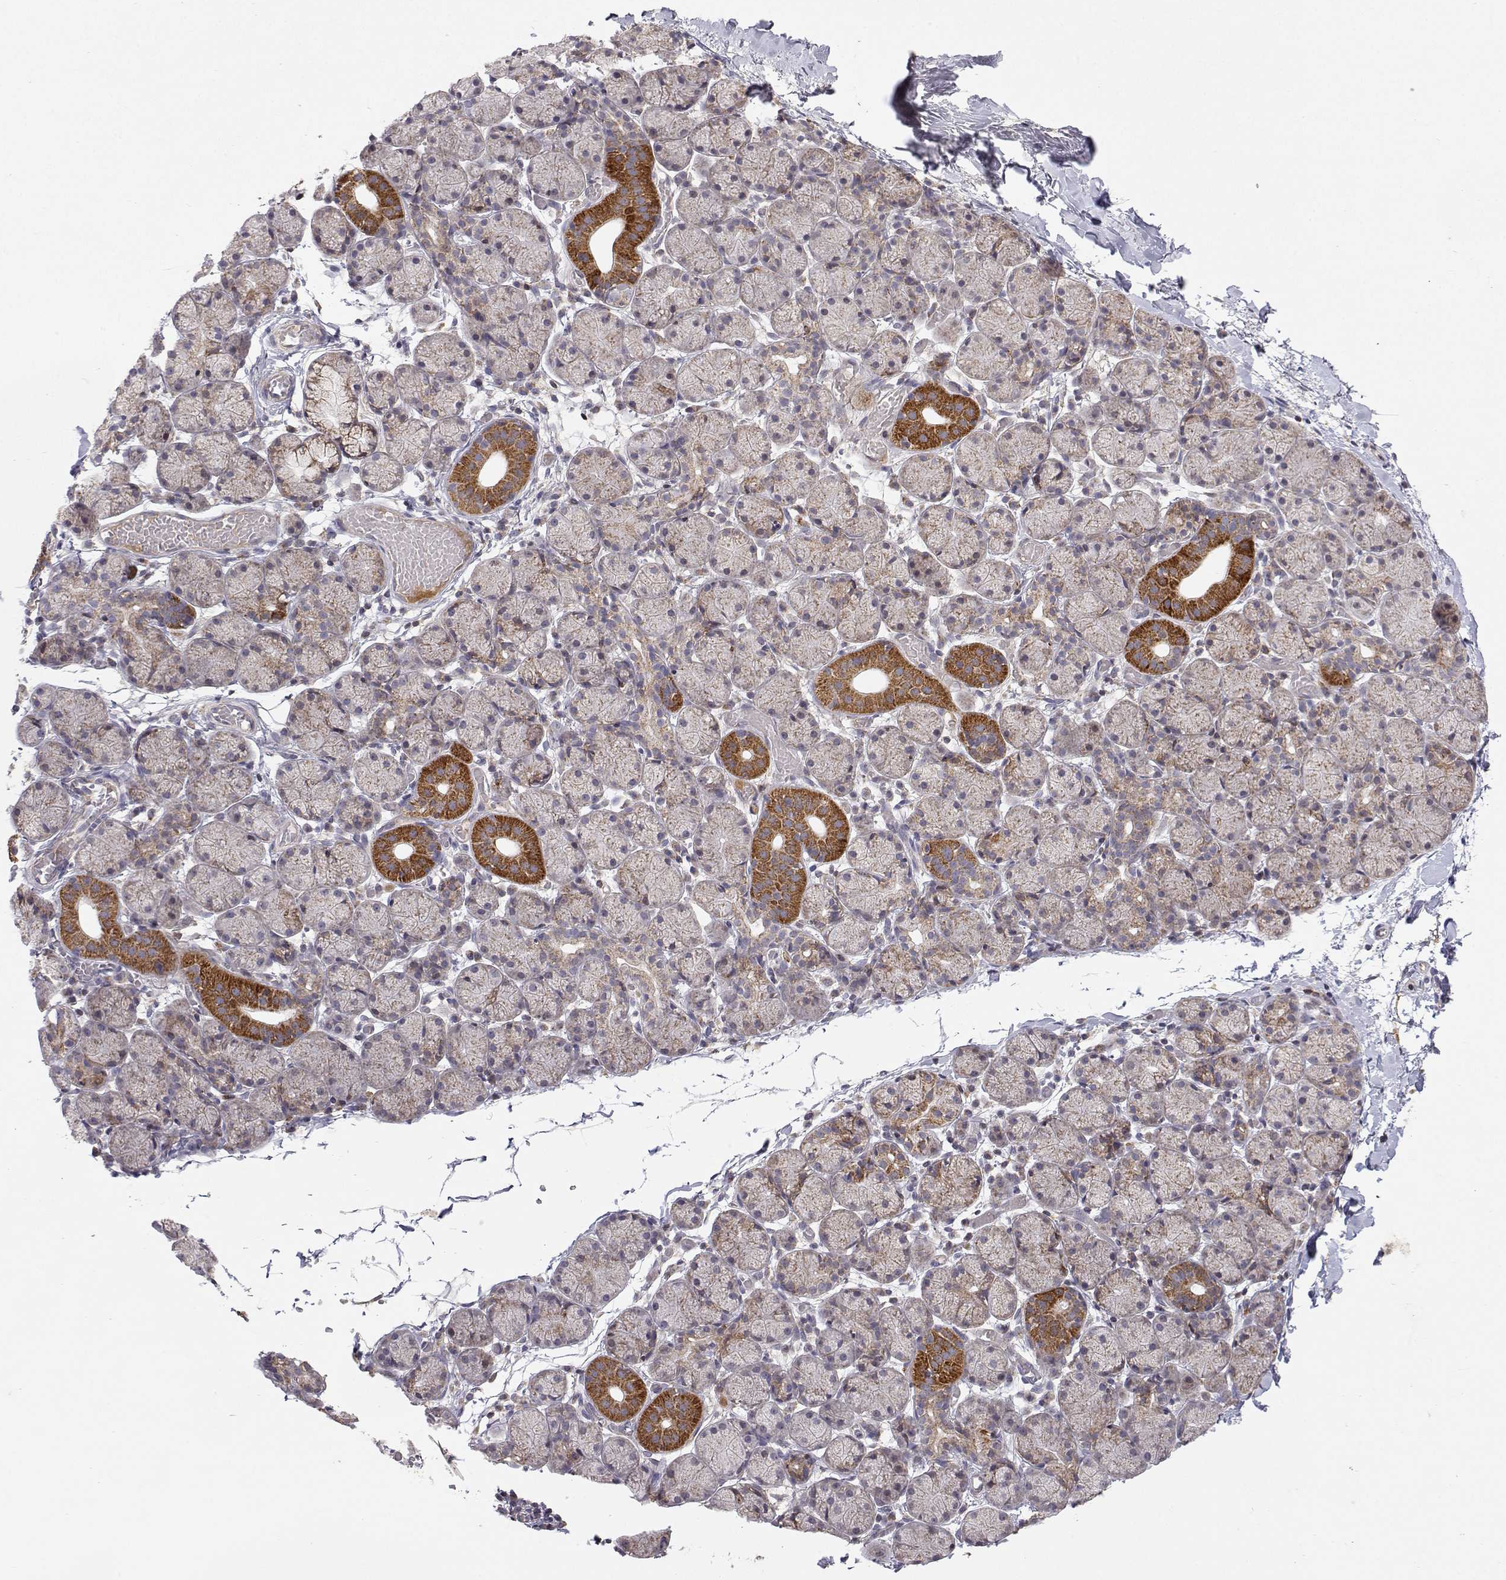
{"staining": {"intensity": "strong", "quantity": "<25%", "location": "cytoplasmic/membranous"}, "tissue": "salivary gland", "cell_type": "Glandular cells", "image_type": "normal", "snomed": [{"axis": "morphology", "description": "Normal tissue, NOS"}, {"axis": "topography", "description": "Salivary gland"}], "caption": "Protein expression by IHC reveals strong cytoplasmic/membranous staining in about <25% of glandular cells in normal salivary gland.", "gene": "MRPL3", "patient": {"sex": "female", "age": 24}}